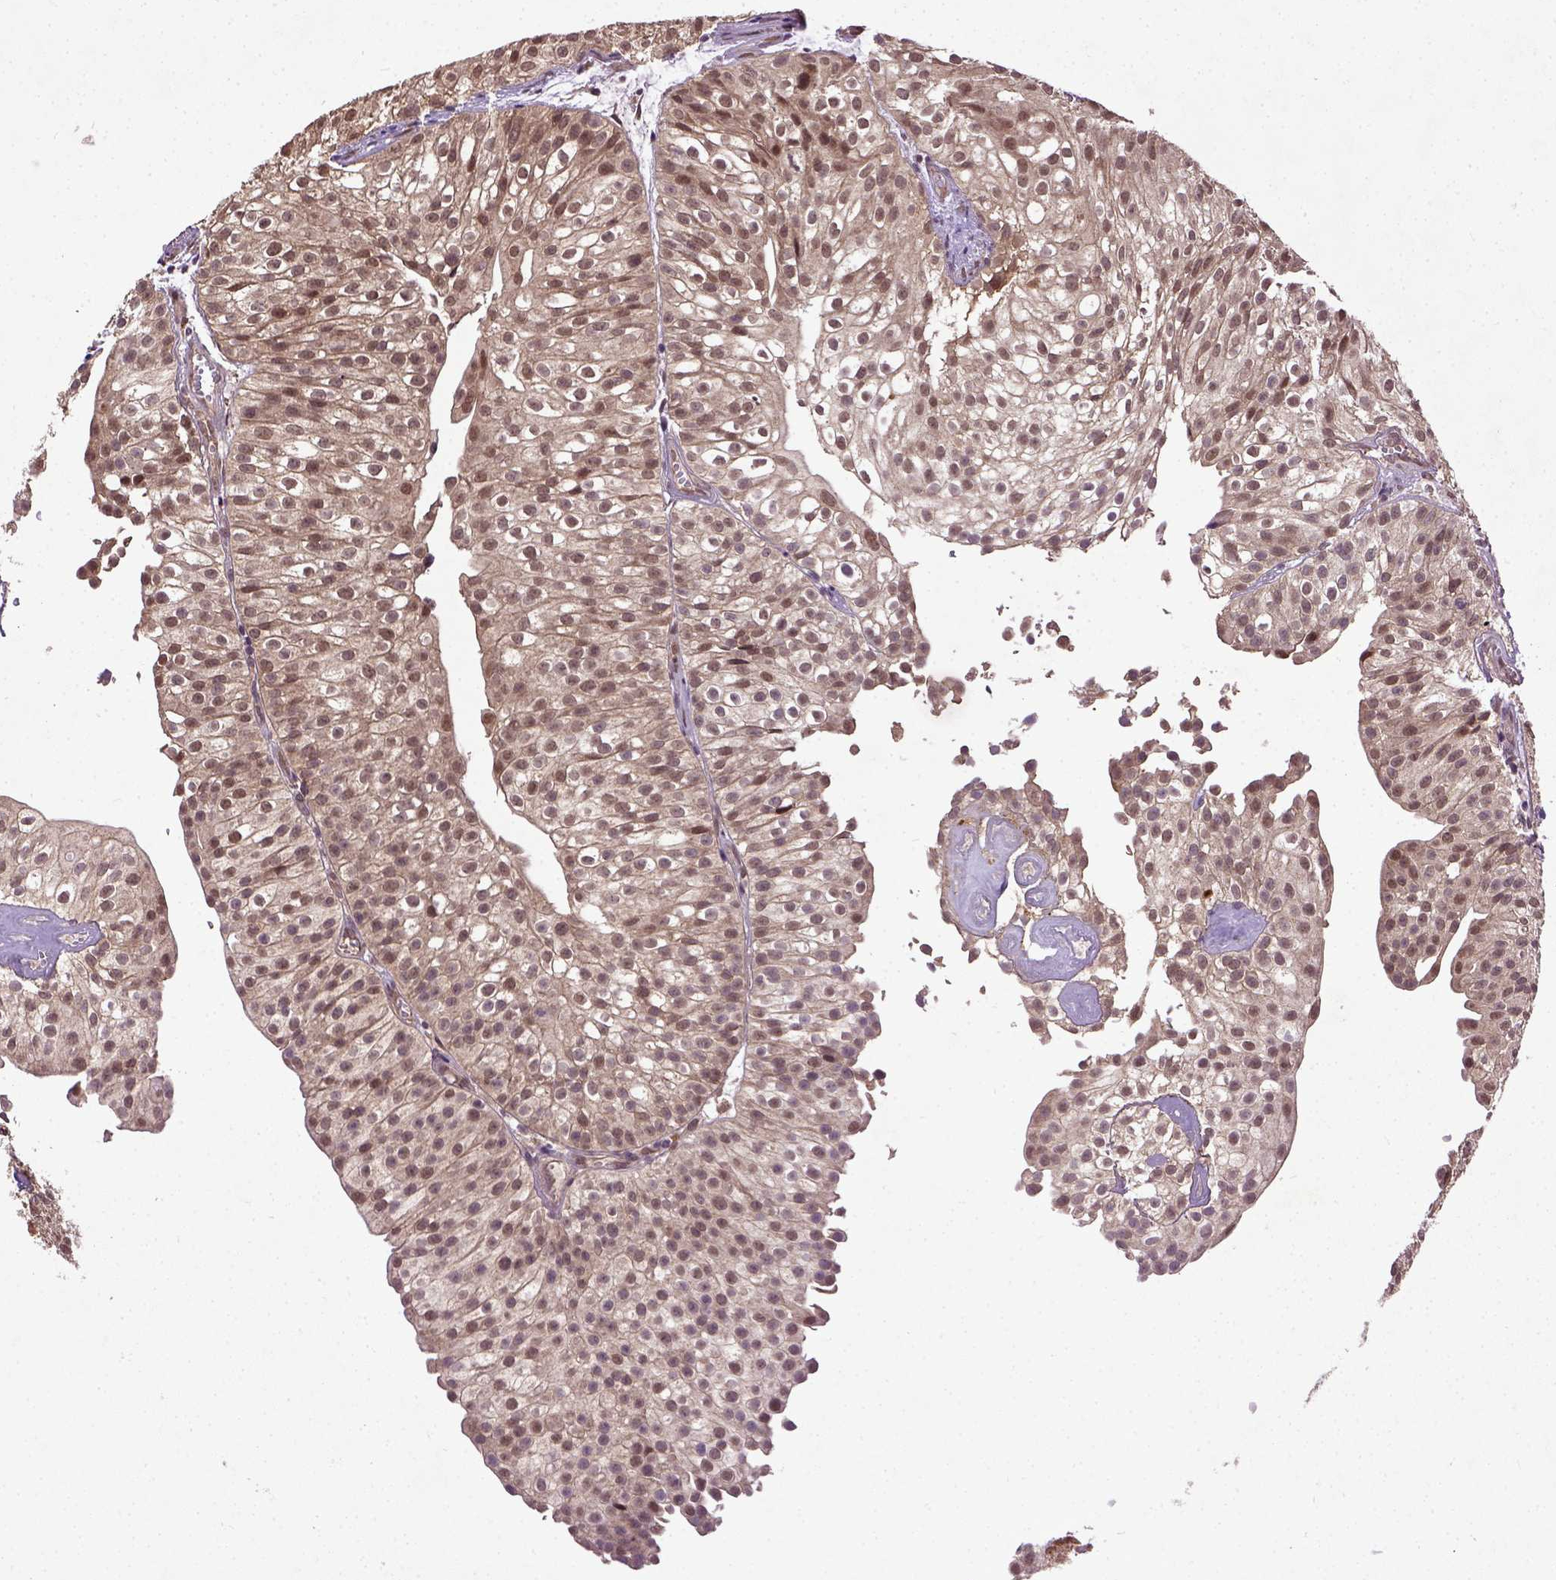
{"staining": {"intensity": "moderate", "quantity": ">75%", "location": "cytoplasmic/membranous,nuclear"}, "tissue": "urothelial cancer", "cell_type": "Tumor cells", "image_type": "cancer", "snomed": [{"axis": "morphology", "description": "Urothelial carcinoma, Low grade"}, {"axis": "topography", "description": "Urinary bladder"}], "caption": "Moderate cytoplasmic/membranous and nuclear staining is identified in about >75% of tumor cells in low-grade urothelial carcinoma.", "gene": "UBA3", "patient": {"sex": "male", "age": 70}}